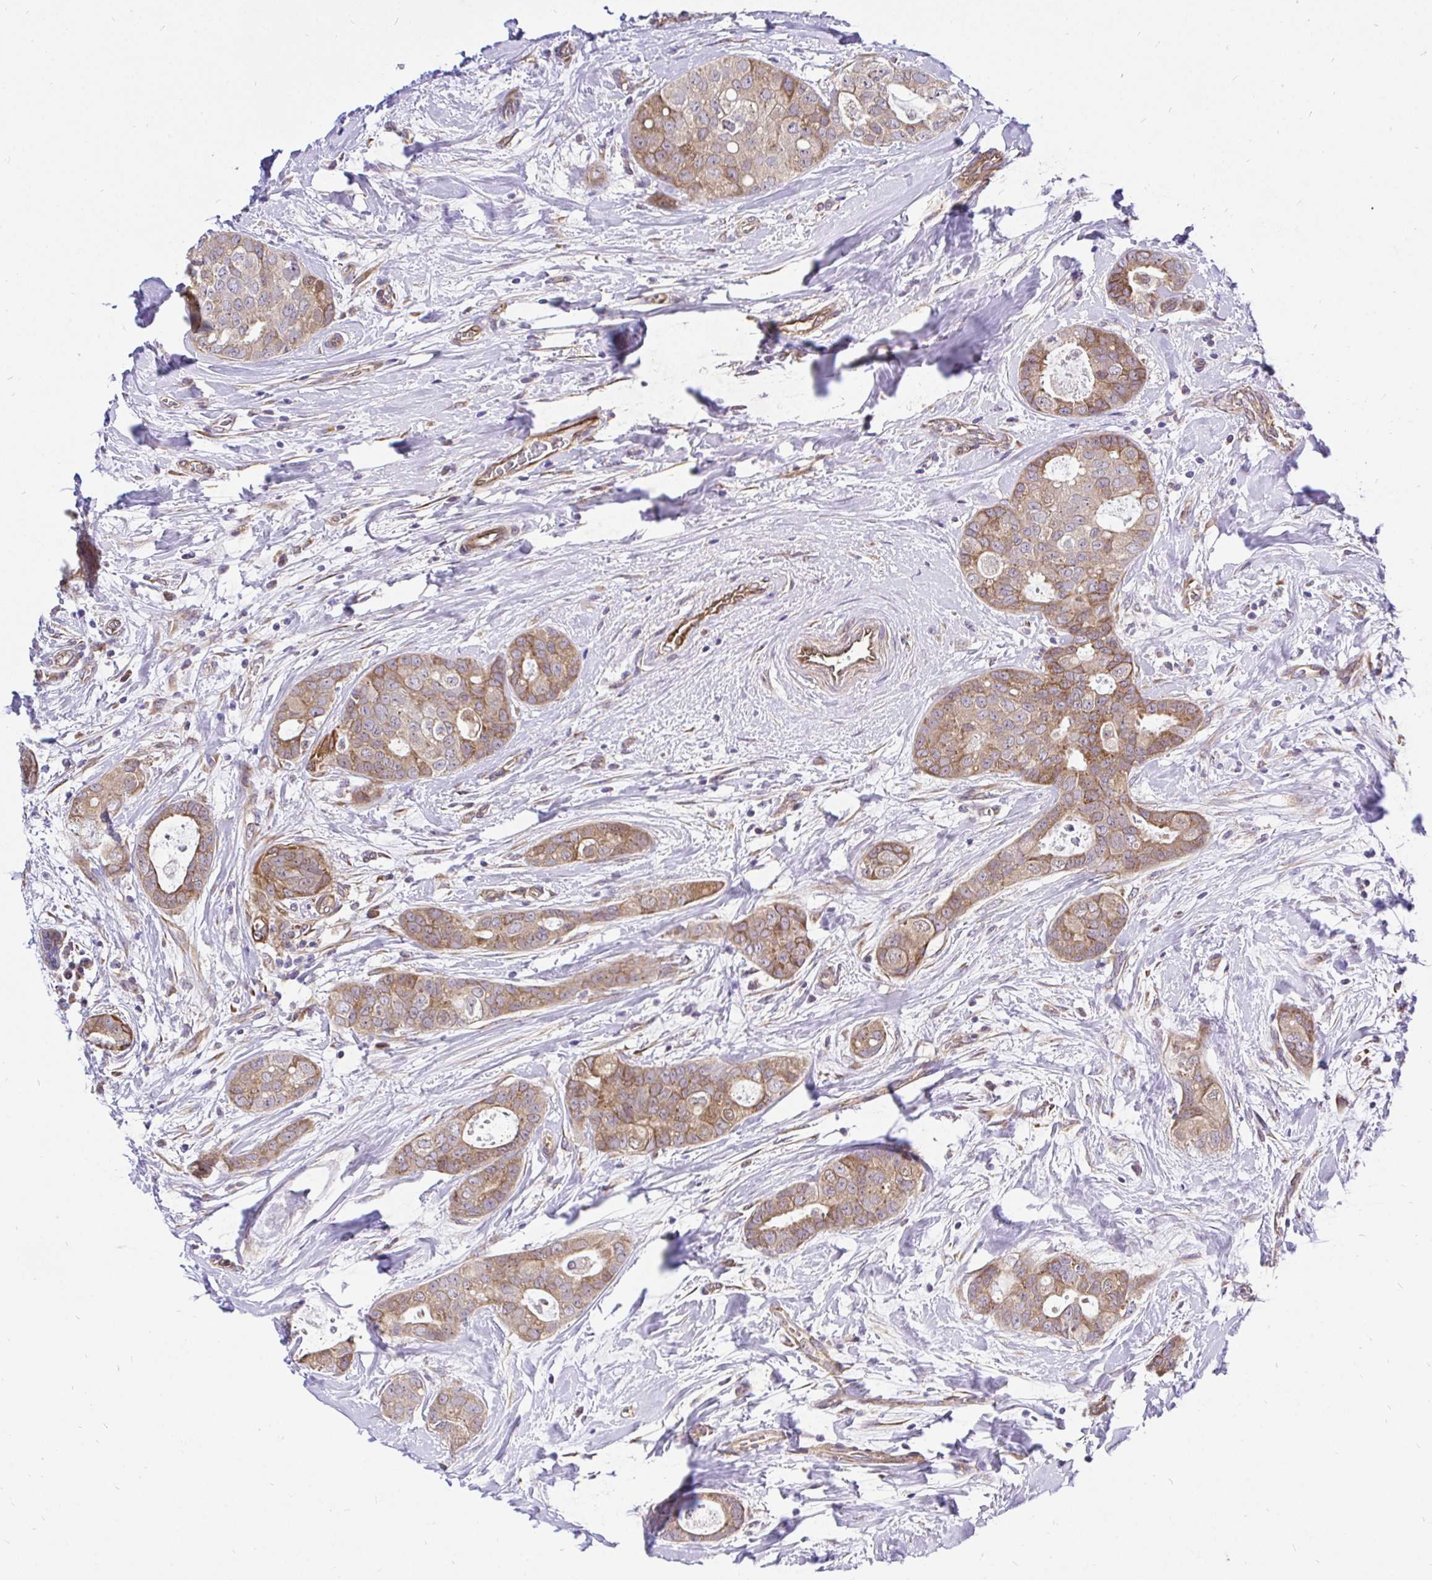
{"staining": {"intensity": "moderate", "quantity": ">75%", "location": "cytoplasmic/membranous"}, "tissue": "breast cancer", "cell_type": "Tumor cells", "image_type": "cancer", "snomed": [{"axis": "morphology", "description": "Duct carcinoma"}, {"axis": "topography", "description": "Breast"}], "caption": "Breast invasive ductal carcinoma stained with a protein marker demonstrates moderate staining in tumor cells.", "gene": "CCDC122", "patient": {"sex": "female", "age": 45}}